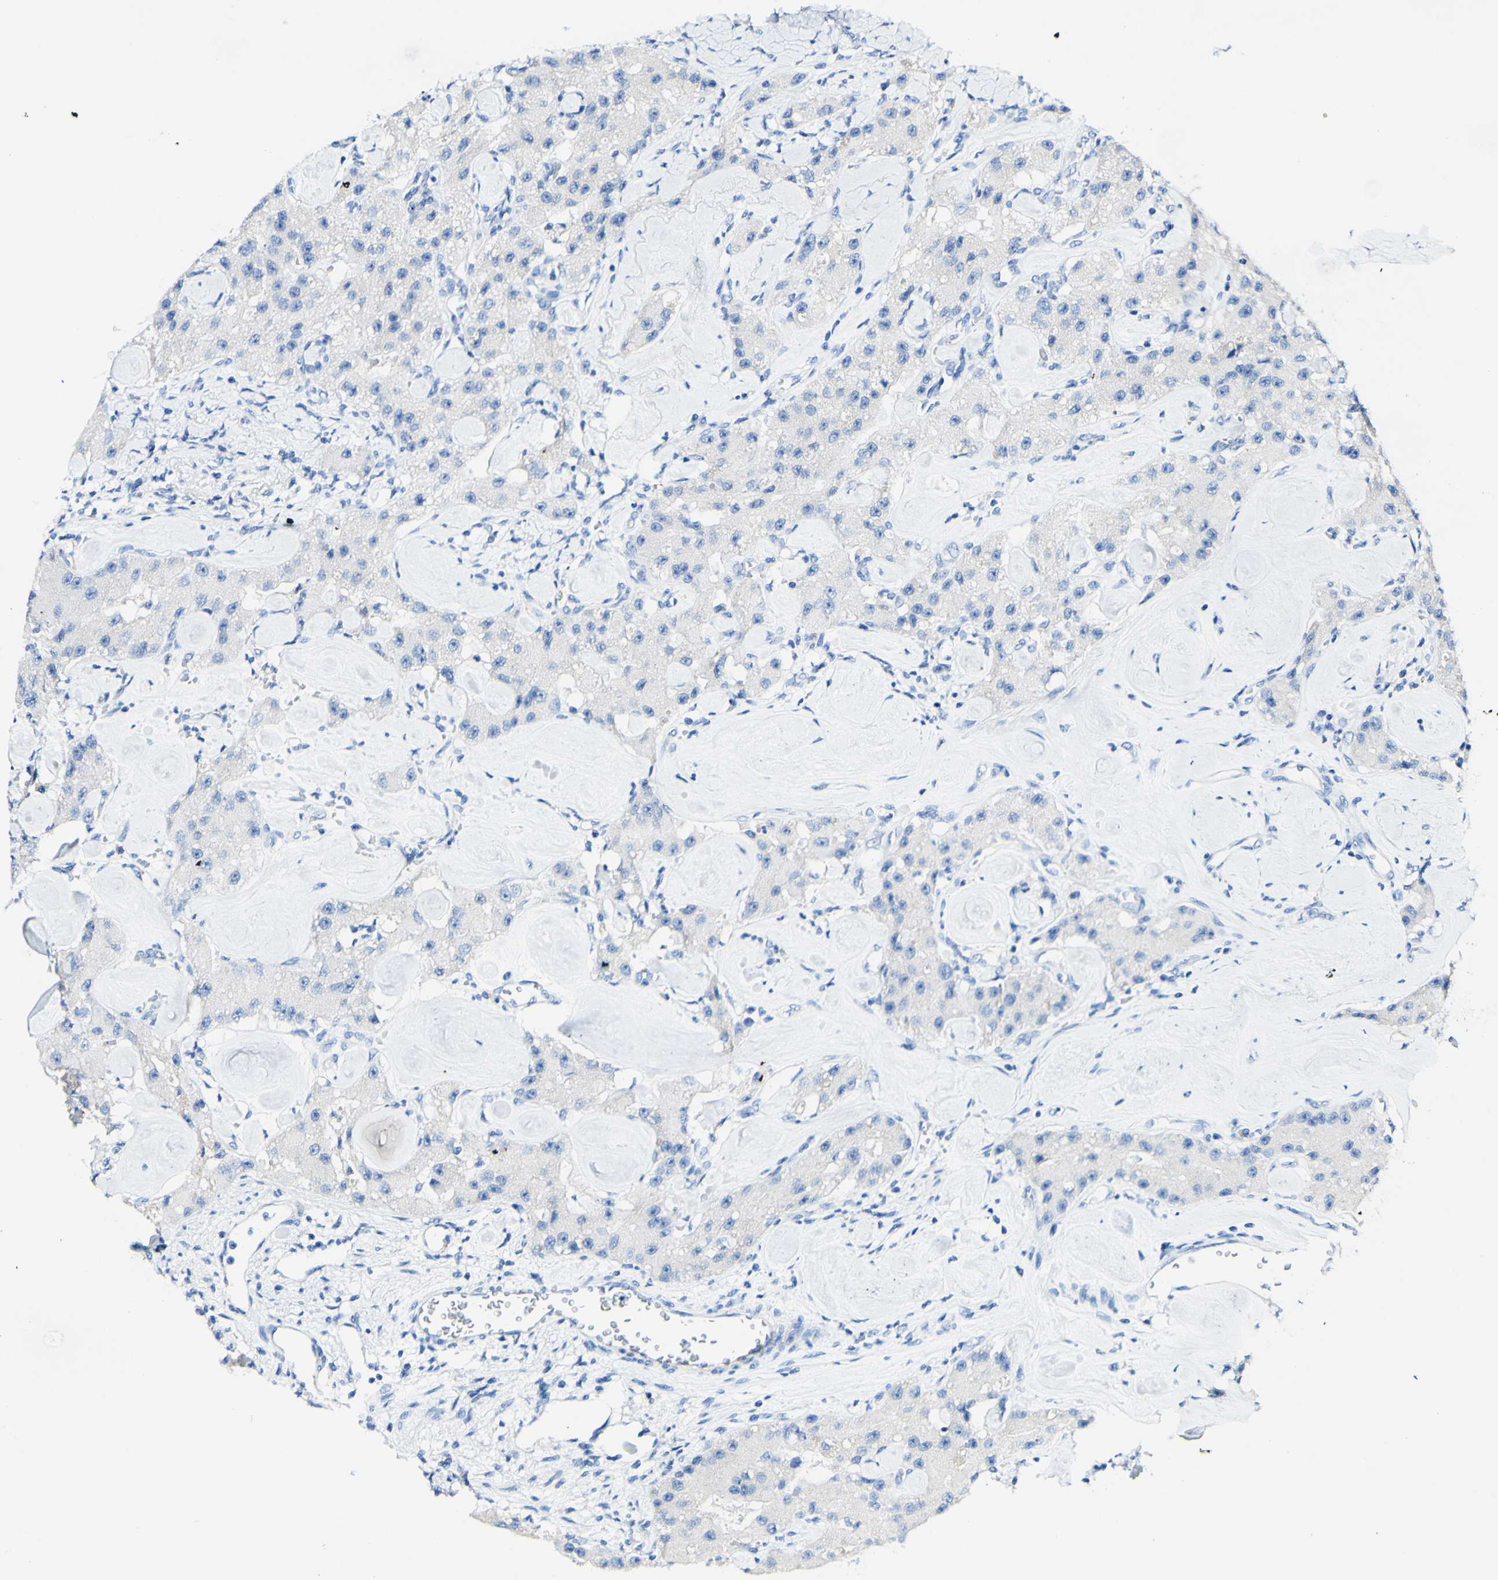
{"staining": {"intensity": "negative", "quantity": "none", "location": "none"}, "tissue": "carcinoid", "cell_type": "Tumor cells", "image_type": "cancer", "snomed": [{"axis": "morphology", "description": "Carcinoid, malignant, NOS"}, {"axis": "topography", "description": "Pancreas"}], "caption": "Protein analysis of malignant carcinoid exhibits no significant expression in tumor cells.", "gene": "DSC2", "patient": {"sex": "male", "age": 41}}